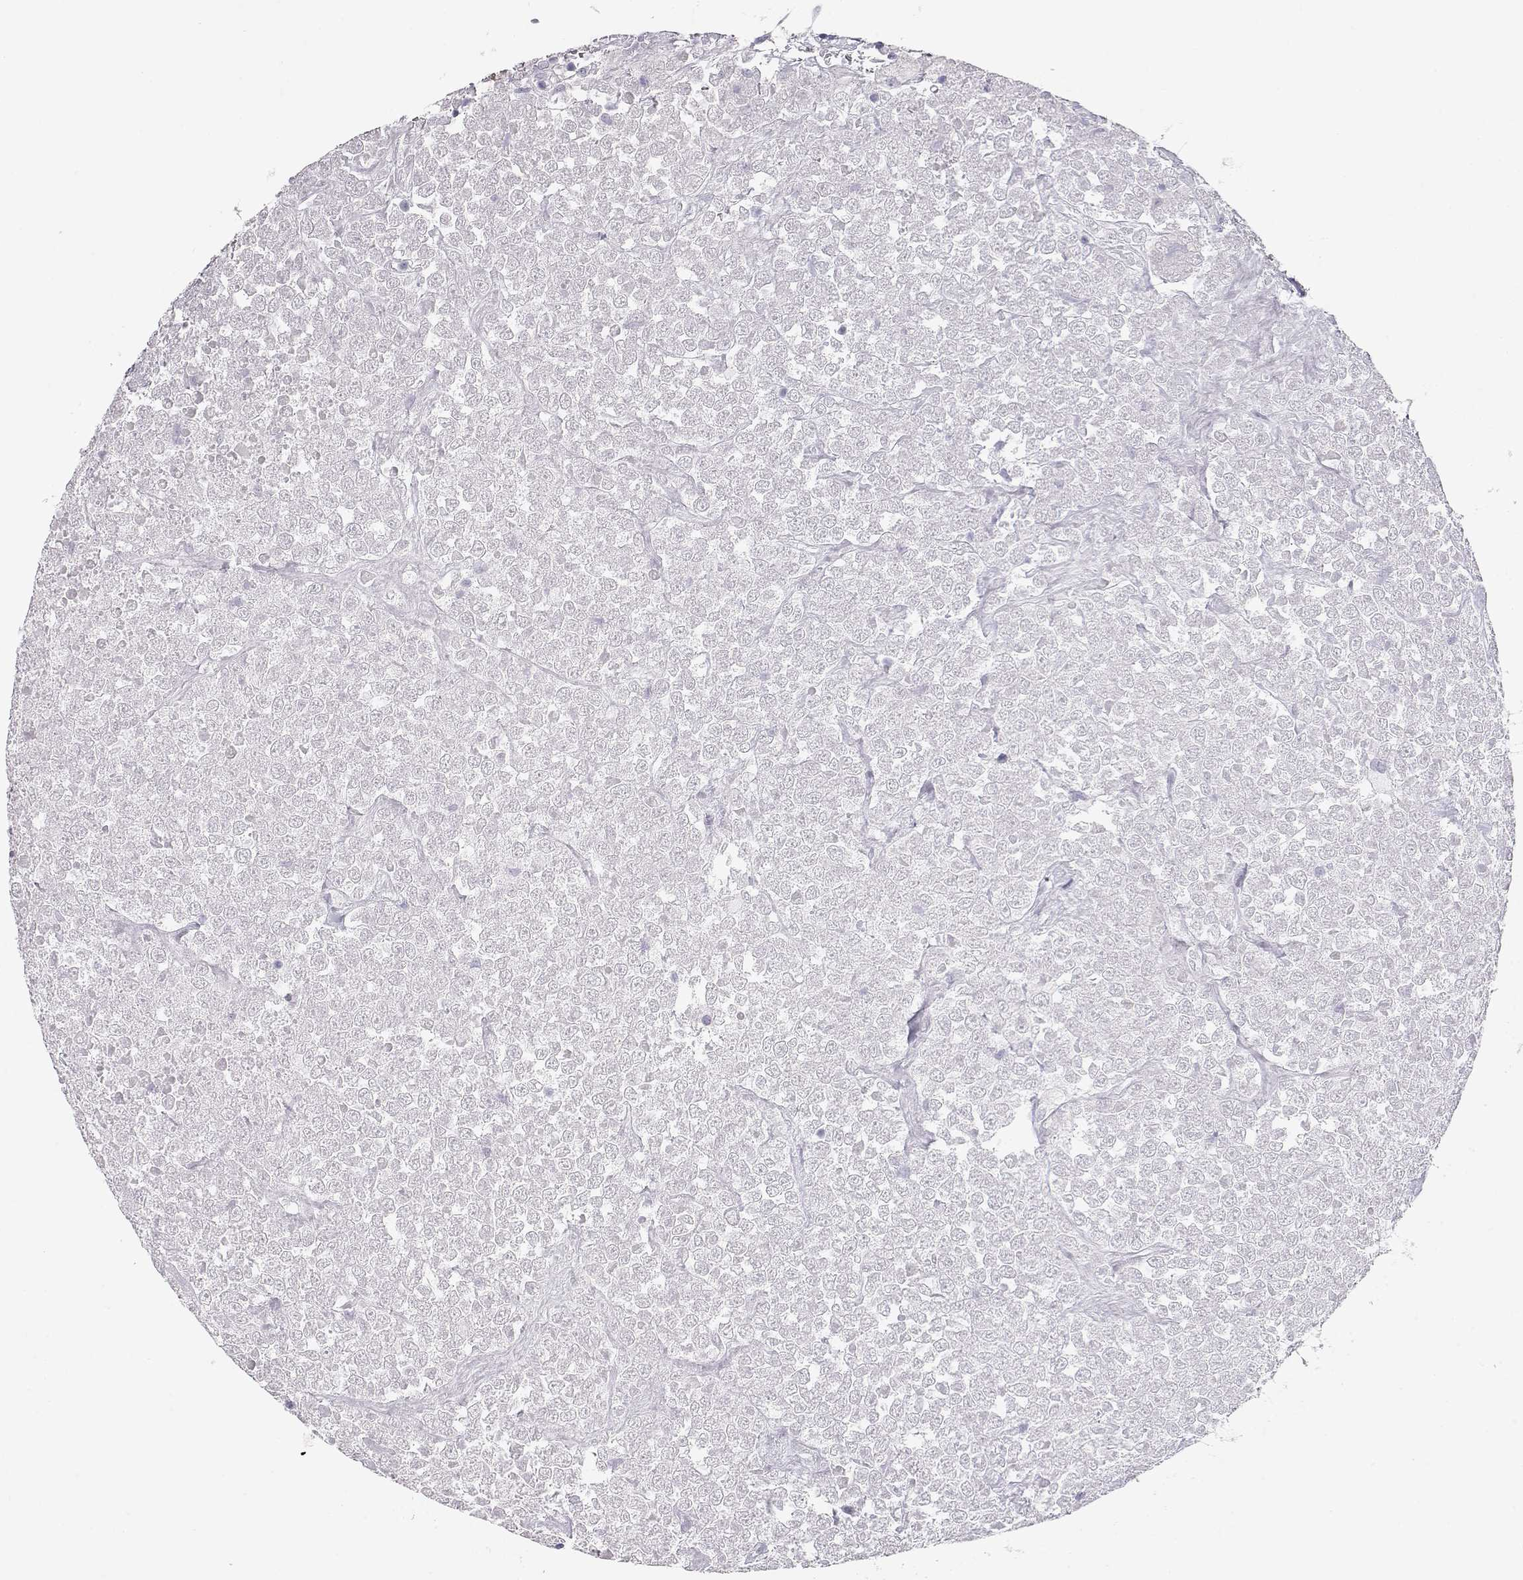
{"staining": {"intensity": "negative", "quantity": "none", "location": "none"}, "tissue": "testis cancer", "cell_type": "Tumor cells", "image_type": "cancer", "snomed": [{"axis": "morphology", "description": "Seminoma, NOS"}, {"axis": "topography", "description": "Testis"}], "caption": "A high-resolution image shows immunohistochemistry staining of seminoma (testis), which exhibits no significant positivity in tumor cells.", "gene": "SLITRK3", "patient": {"sex": "male", "age": 59}}